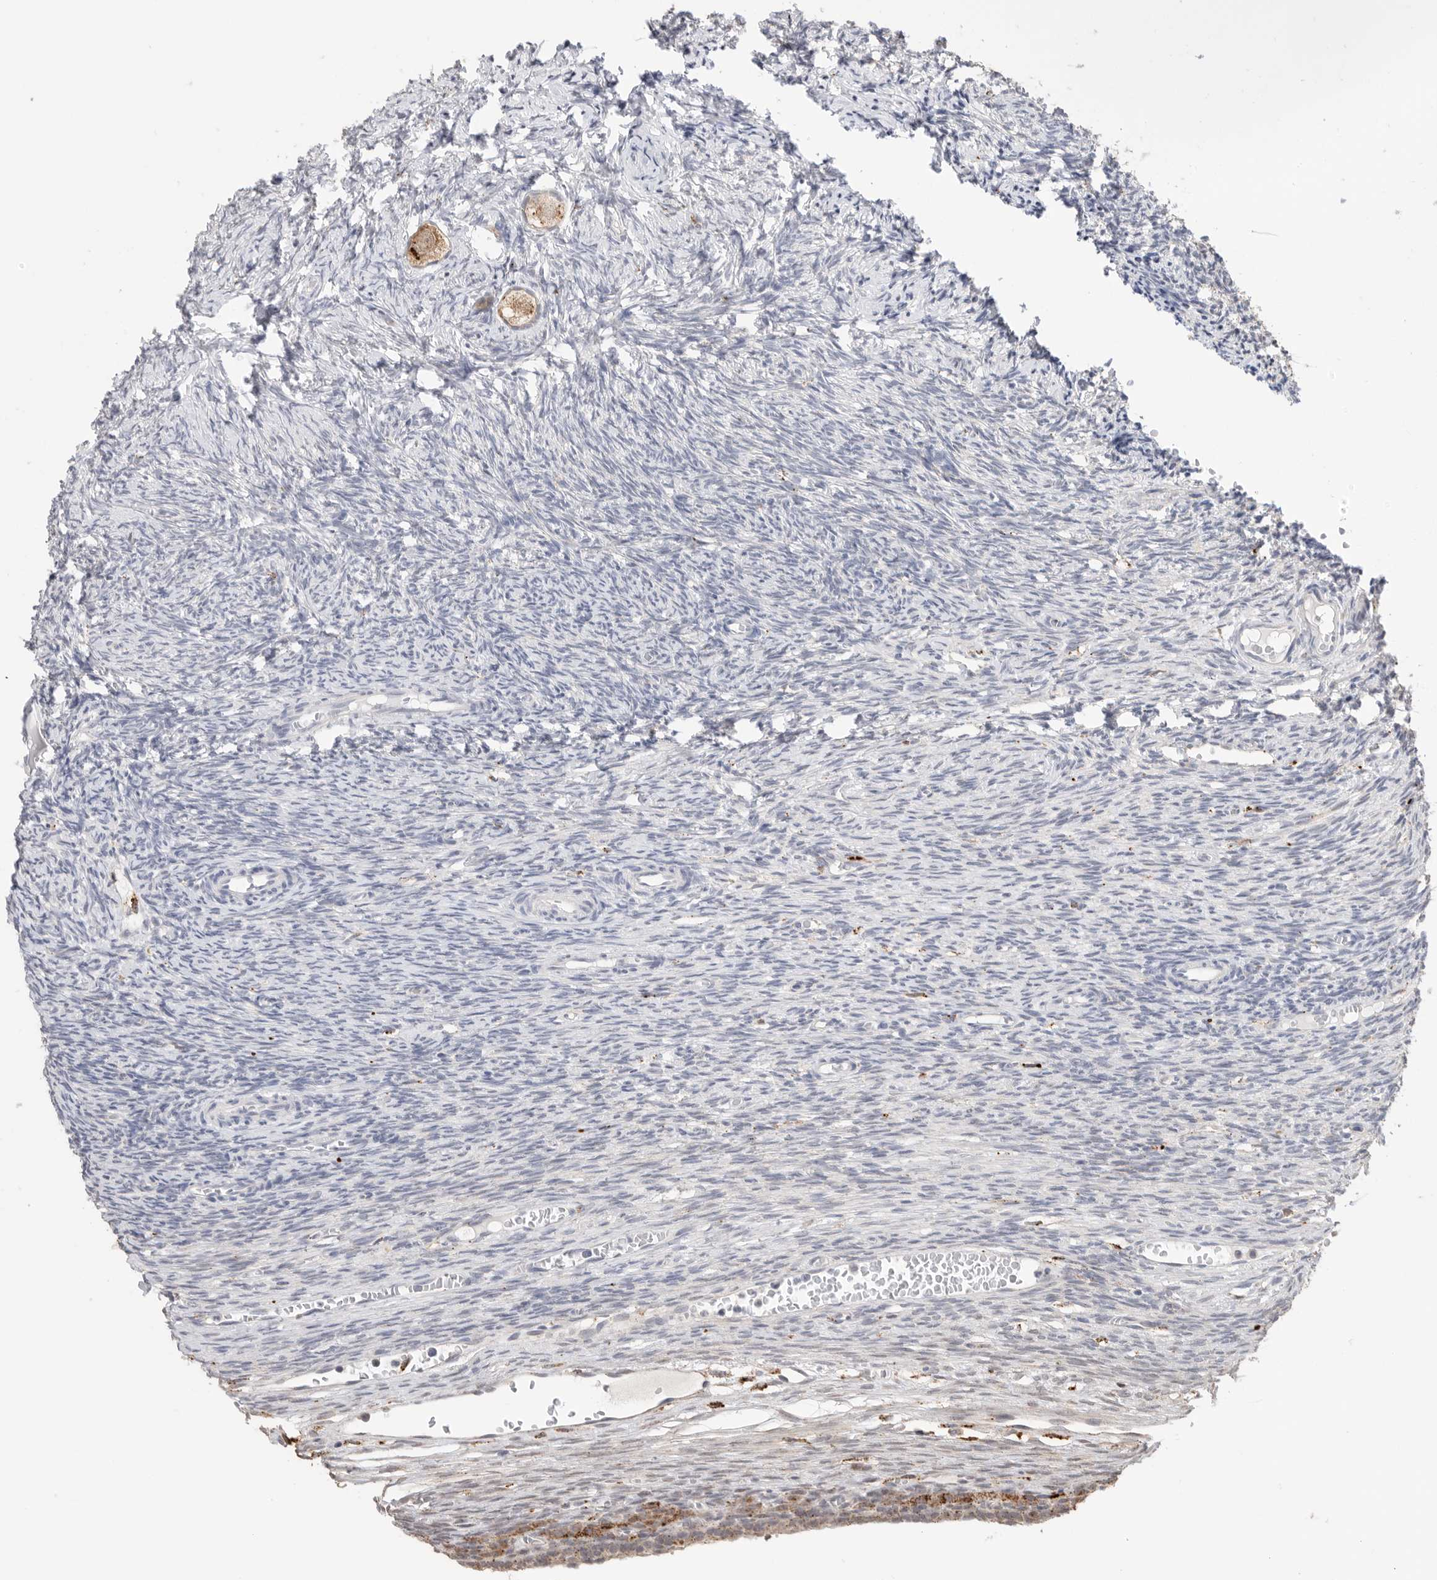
{"staining": {"intensity": "moderate", "quantity": "25%-75%", "location": "cytoplasmic/membranous"}, "tissue": "ovary", "cell_type": "Follicle cells", "image_type": "normal", "snomed": [{"axis": "morphology", "description": "Normal tissue, NOS"}, {"axis": "topography", "description": "Ovary"}], "caption": "Immunohistochemical staining of normal human ovary demonstrates moderate cytoplasmic/membranous protein expression in approximately 25%-75% of follicle cells.", "gene": "GGH", "patient": {"sex": "female", "age": 27}}